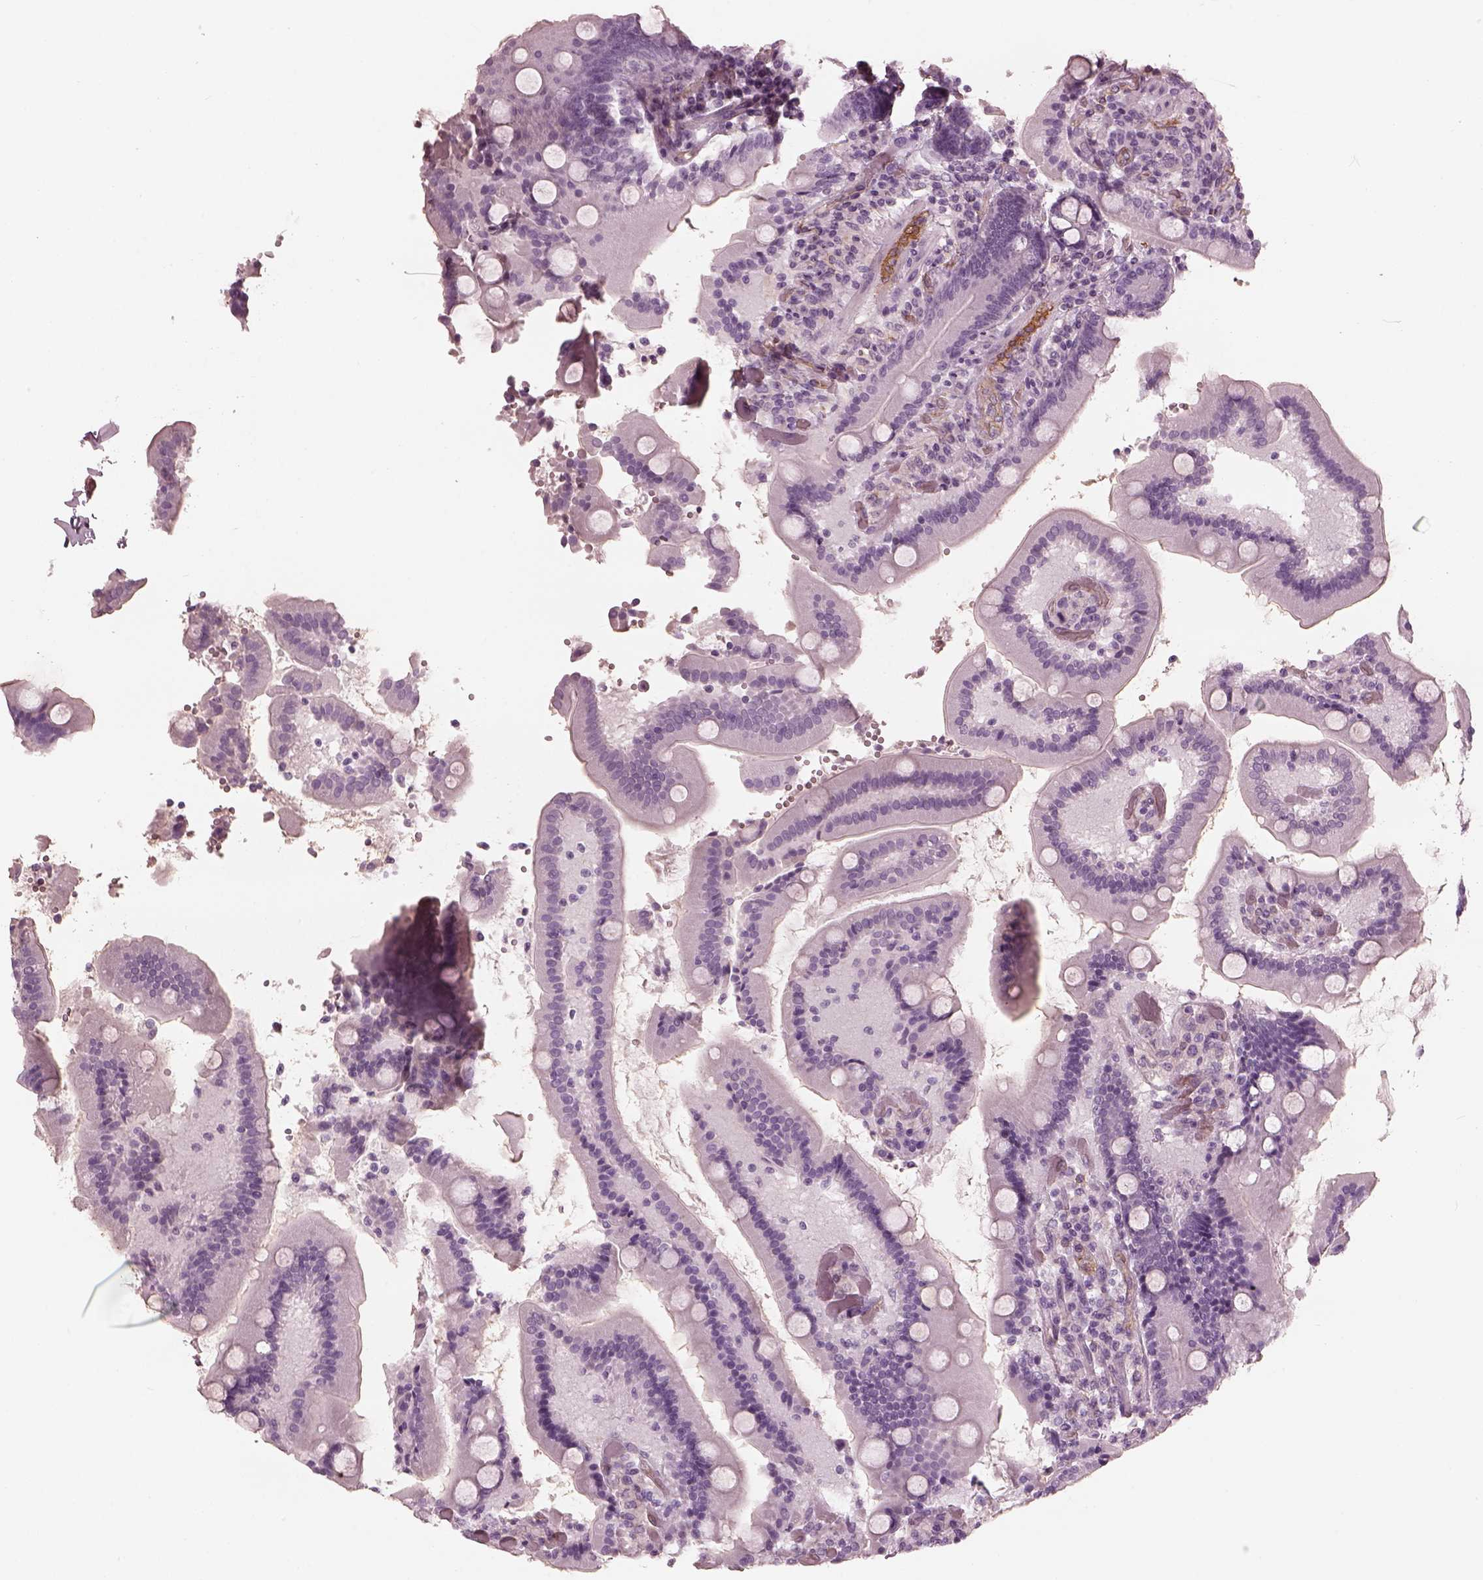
{"staining": {"intensity": "negative", "quantity": "none", "location": "none"}, "tissue": "duodenum", "cell_type": "Glandular cells", "image_type": "normal", "snomed": [{"axis": "morphology", "description": "Normal tissue, NOS"}, {"axis": "topography", "description": "Duodenum"}], "caption": "This histopathology image is of benign duodenum stained with immunohistochemistry to label a protein in brown with the nuclei are counter-stained blue. There is no expression in glandular cells.", "gene": "EIF4E1B", "patient": {"sex": "female", "age": 62}}